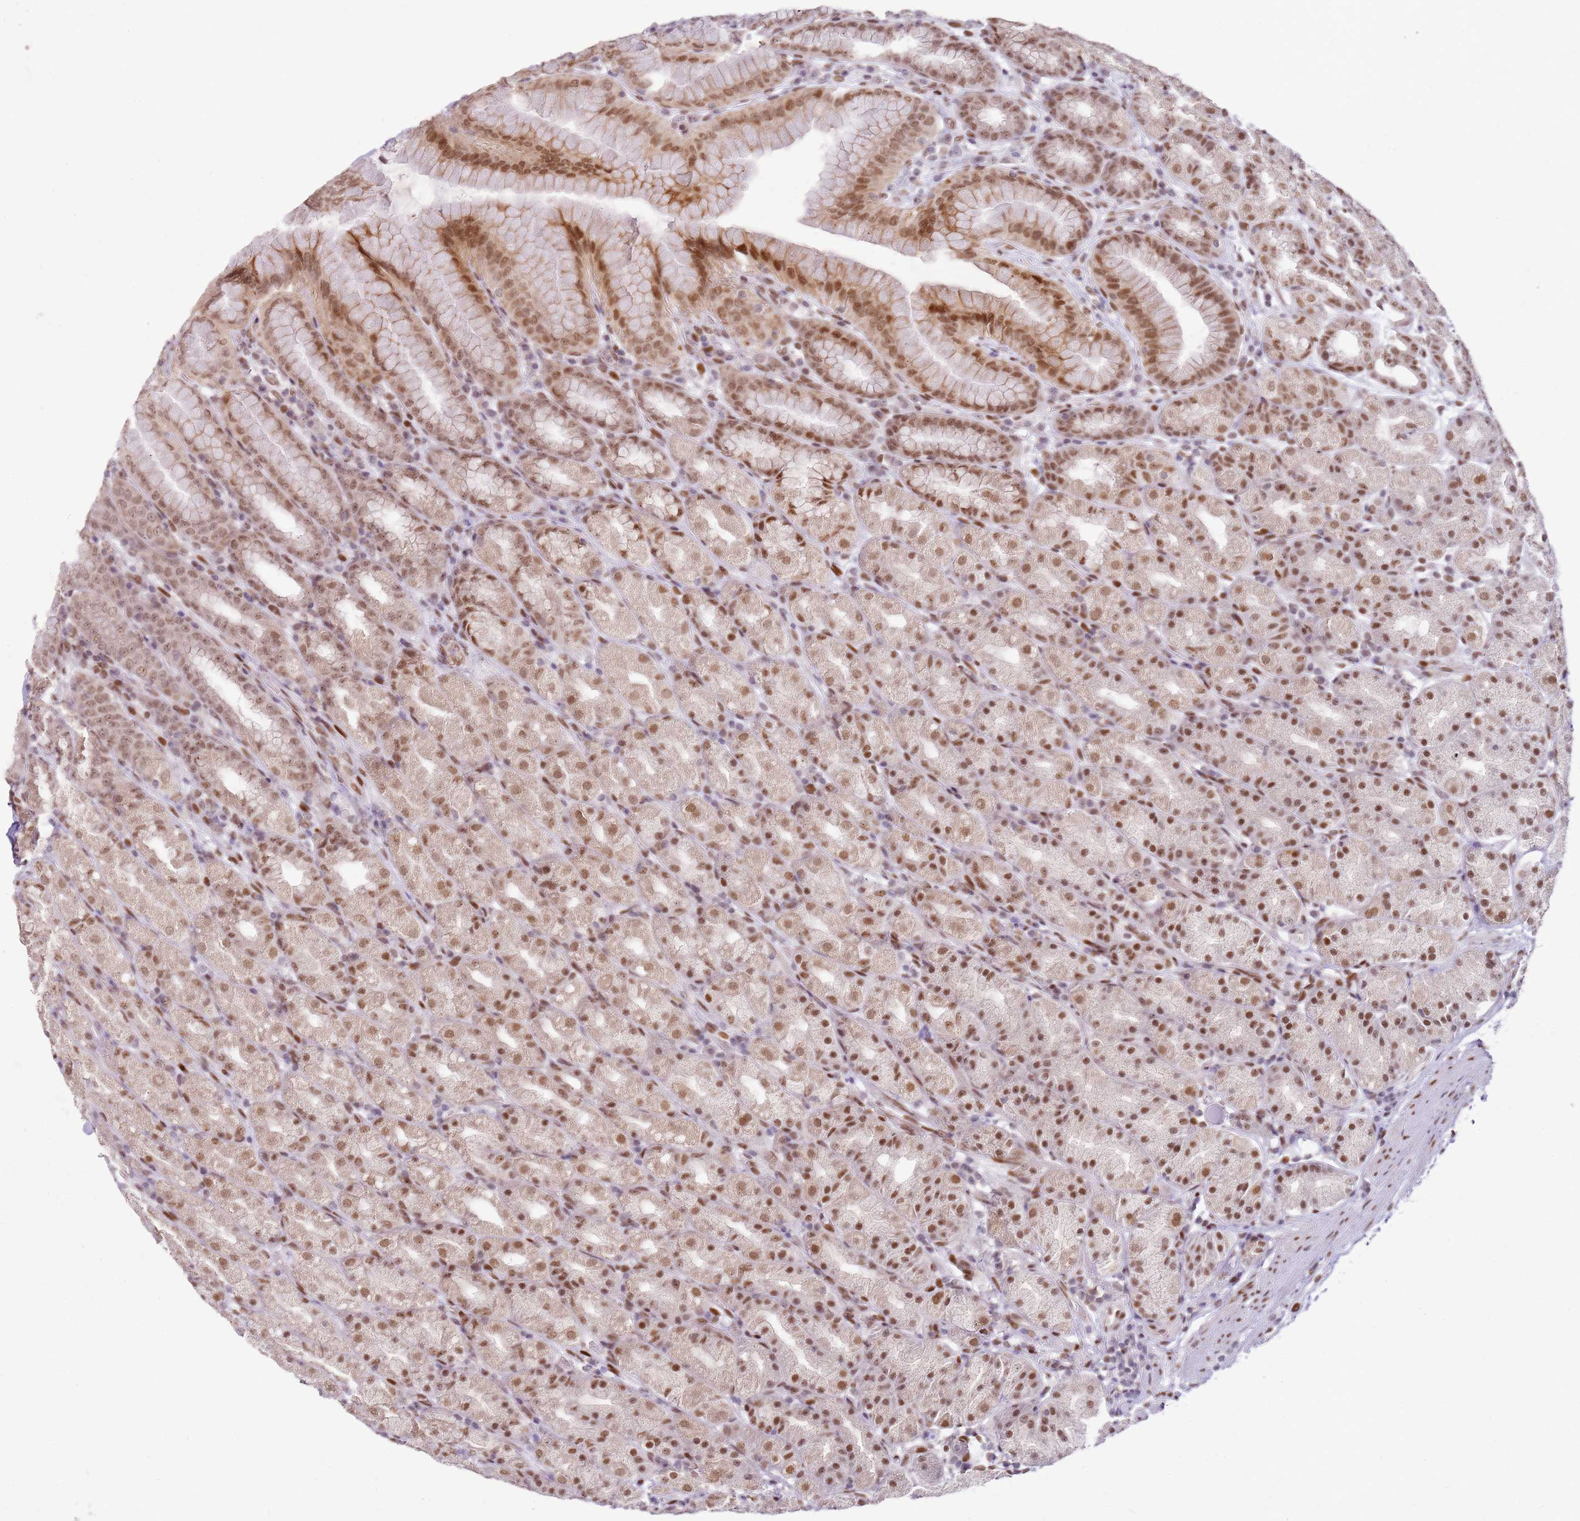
{"staining": {"intensity": "moderate", "quantity": ">75%", "location": "nuclear"}, "tissue": "stomach", "cell_type": "Glandular cells", "image_type": "normal", "snomed": [{"axis": "morphology", "description": "Normal tissue, NOS"}, {"axis": "topography", "description": "Stomach, upper"}, {"axis": "topography", "description": "Stomach"}], "caption": "Immunohistochemical staining of benign human stomach demonstrates medium levels of moderate nuclear staining in approximately >75% of glandular cells. (DAB IHC with brightfield microscopy, high magnification).", "gene": "PHC2", "patient": {"sex": "male", "age": 68}}